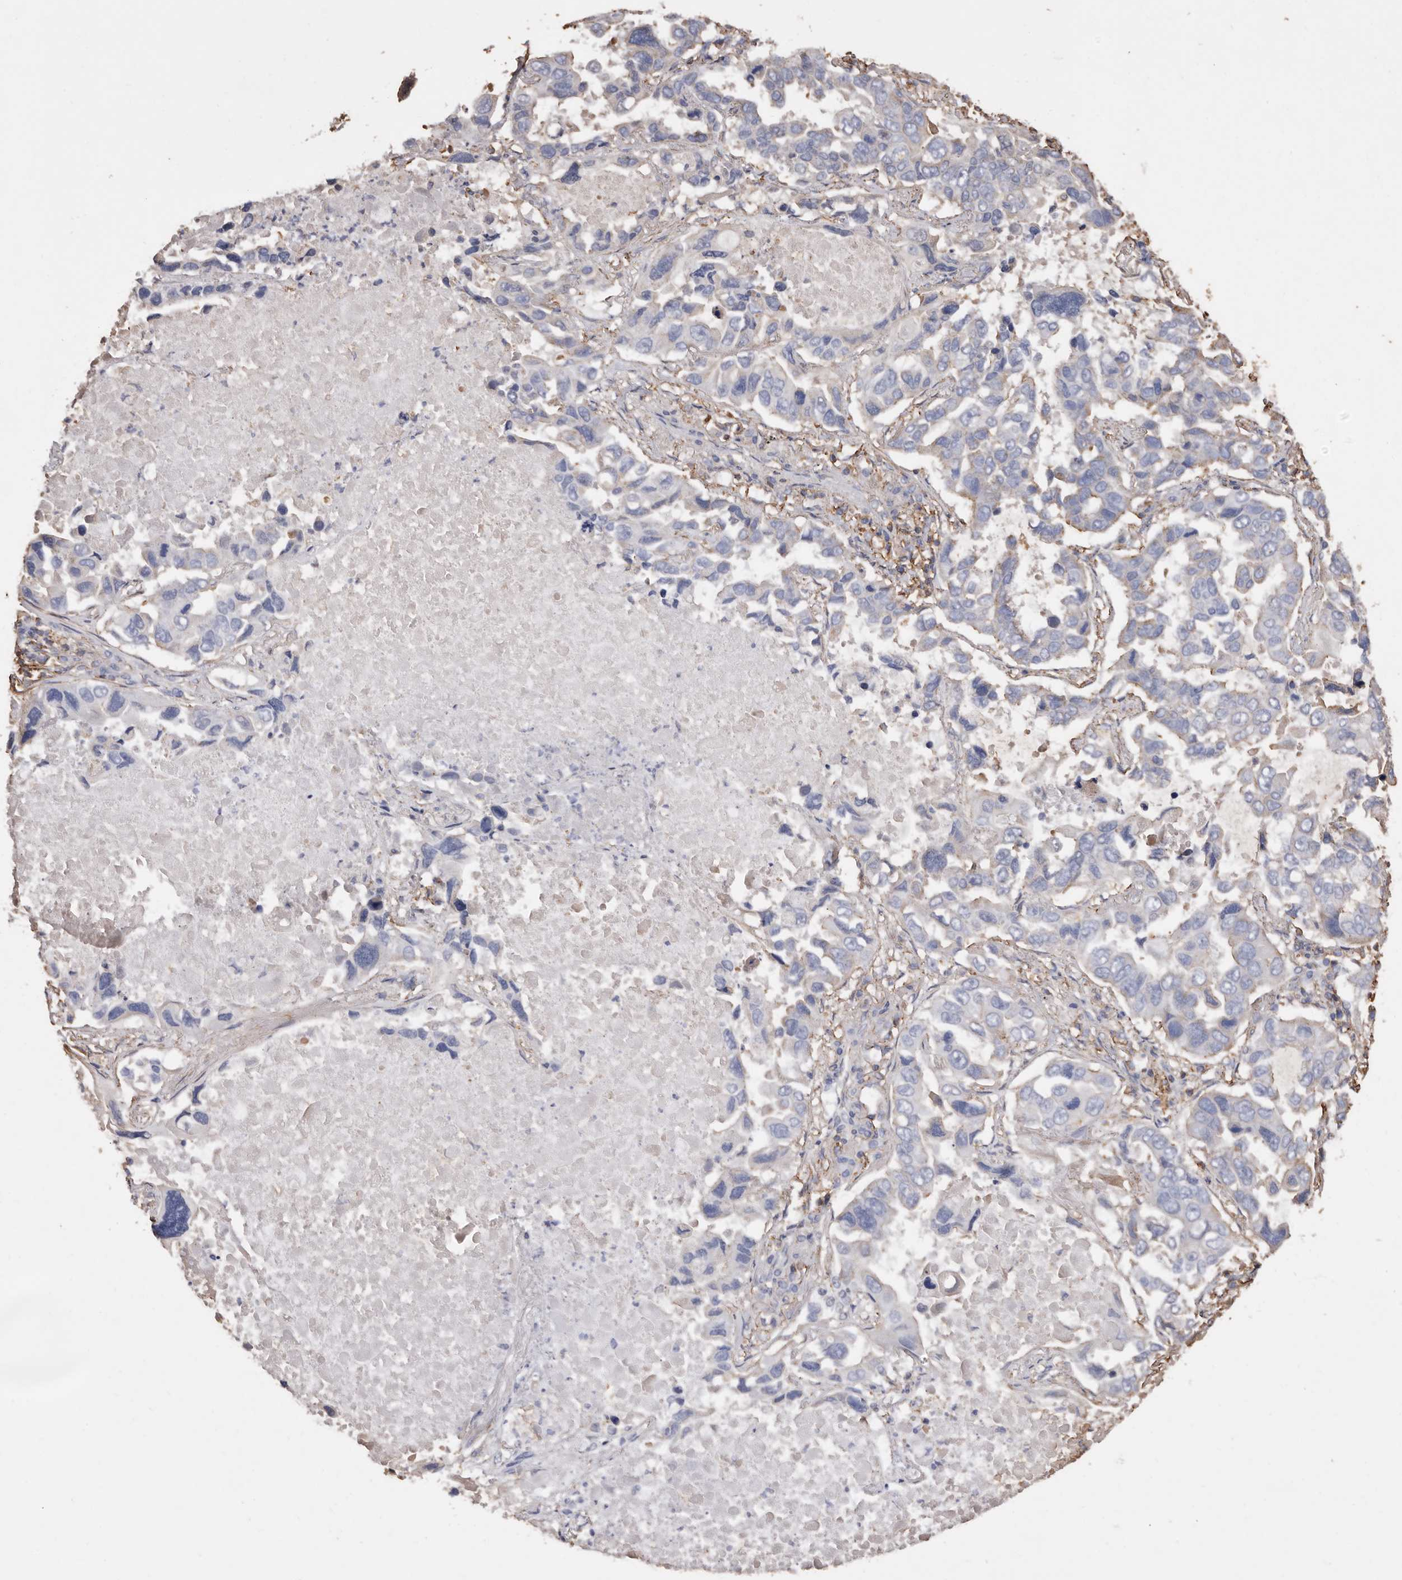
{"staining": {"intensity": "negative", "quantity": "none", "location": "none"}, "tissue": "lung cancer", "cell_type": "Tumor cells", "image_type": "cancer", "snomed": [{"axis": "morphology", "description": "Adenocarcinoma, NOS"}, {"axis": "topography", "description": "Lung"}], "caption": "IHC photomicrograph of neoplastic tissue: human lung cancer (adenocarcinoma) stained with DAB demonstrates no significant protein positivity in tumor cells.", "gene": "COQ8B", "patient": {"sex": "male", "age": 64}}